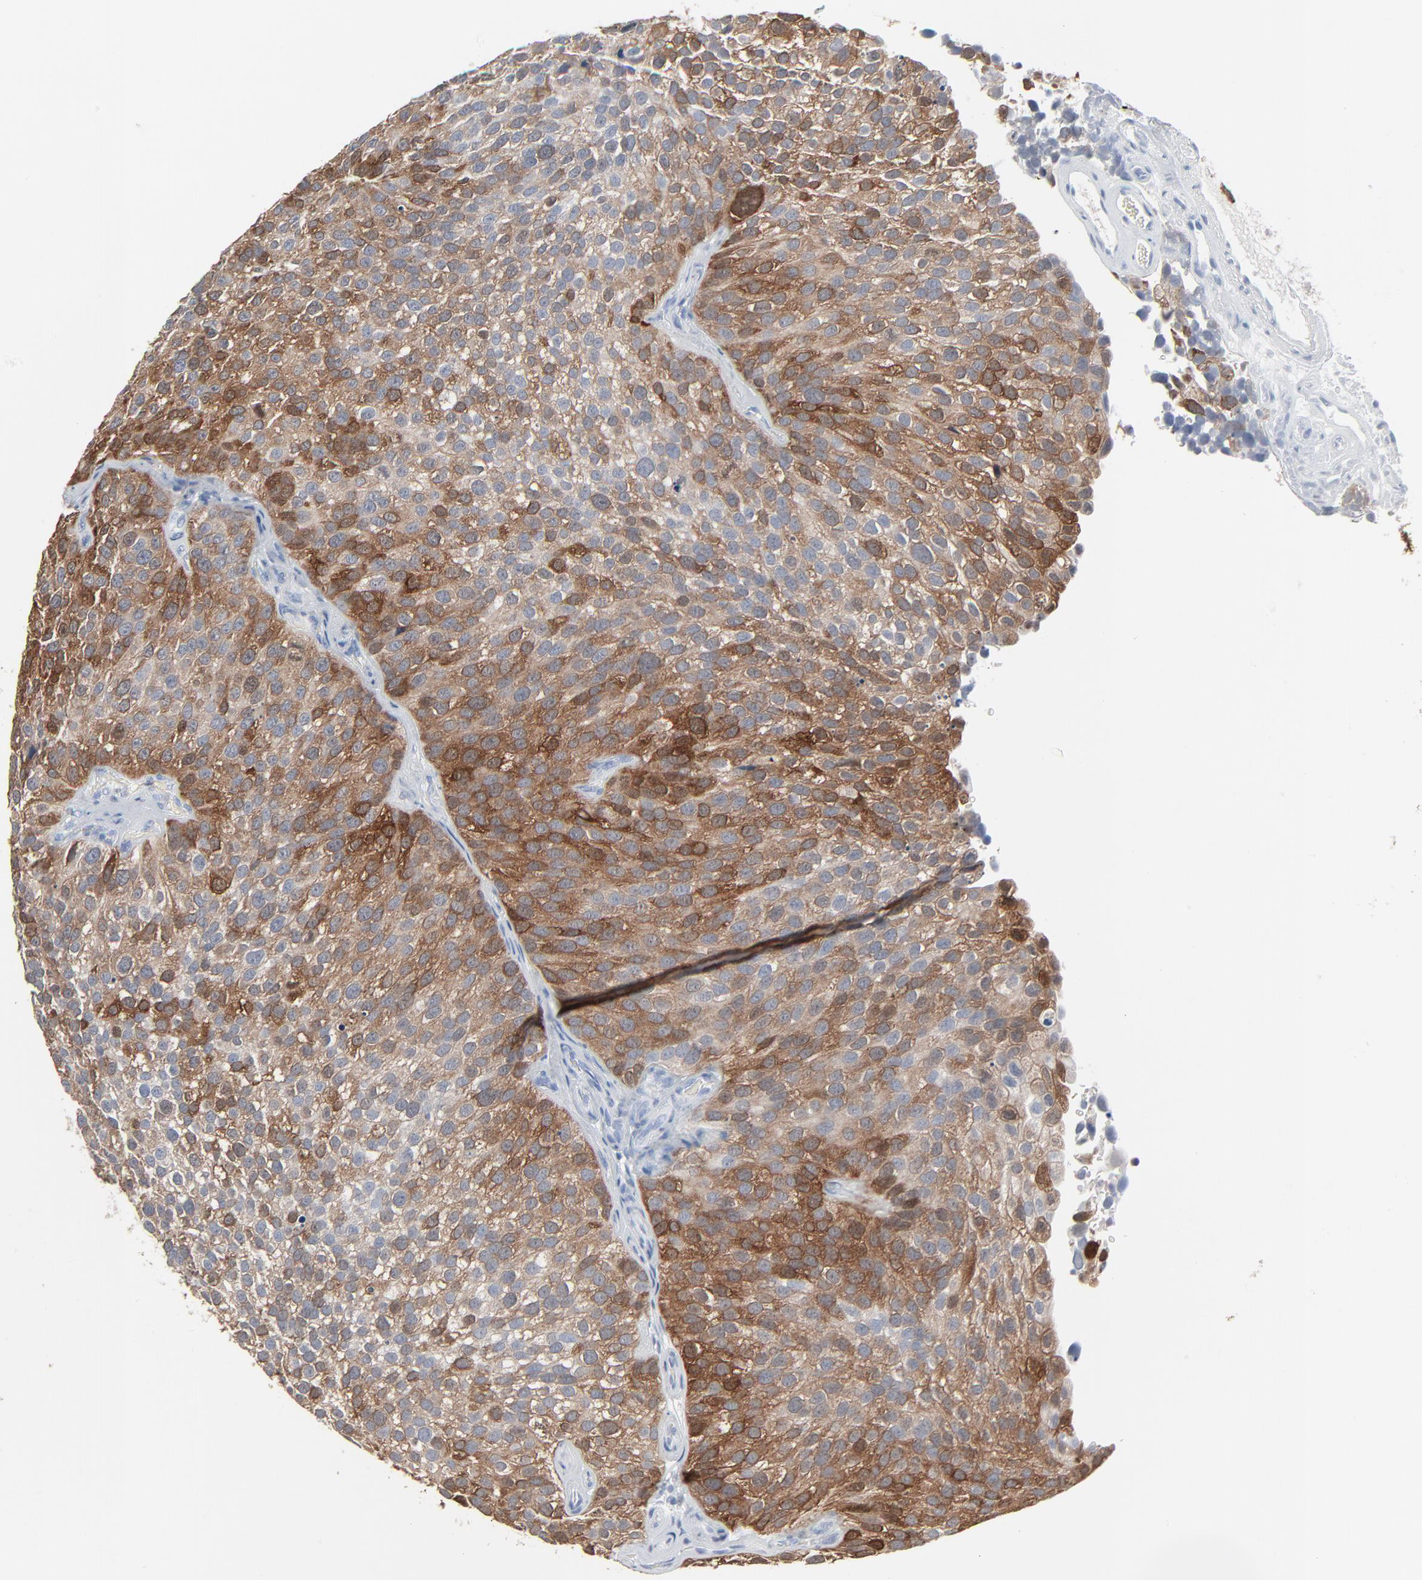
{"staining": {"intensity": "moderate", "quantity": ">75%", "location": "cytoplasmic/membranous"}, "tissue": "urothelial cancer", "cell_type": "Tumor cells", "image_type": "cancer", "snomed": [{"axis": "morphology", "description": "Urothelial carcinoma, High grade"}, {"axis": "topography", "description": "Urinary bladder"}], "caption": "Protein staining reveals moderate cytoplasmic/membranous expression in approximately >75% of tumor cells in urothelial cancer.", "gene": "PHGDH", "patient": {"sex": "male", "age": 72}}